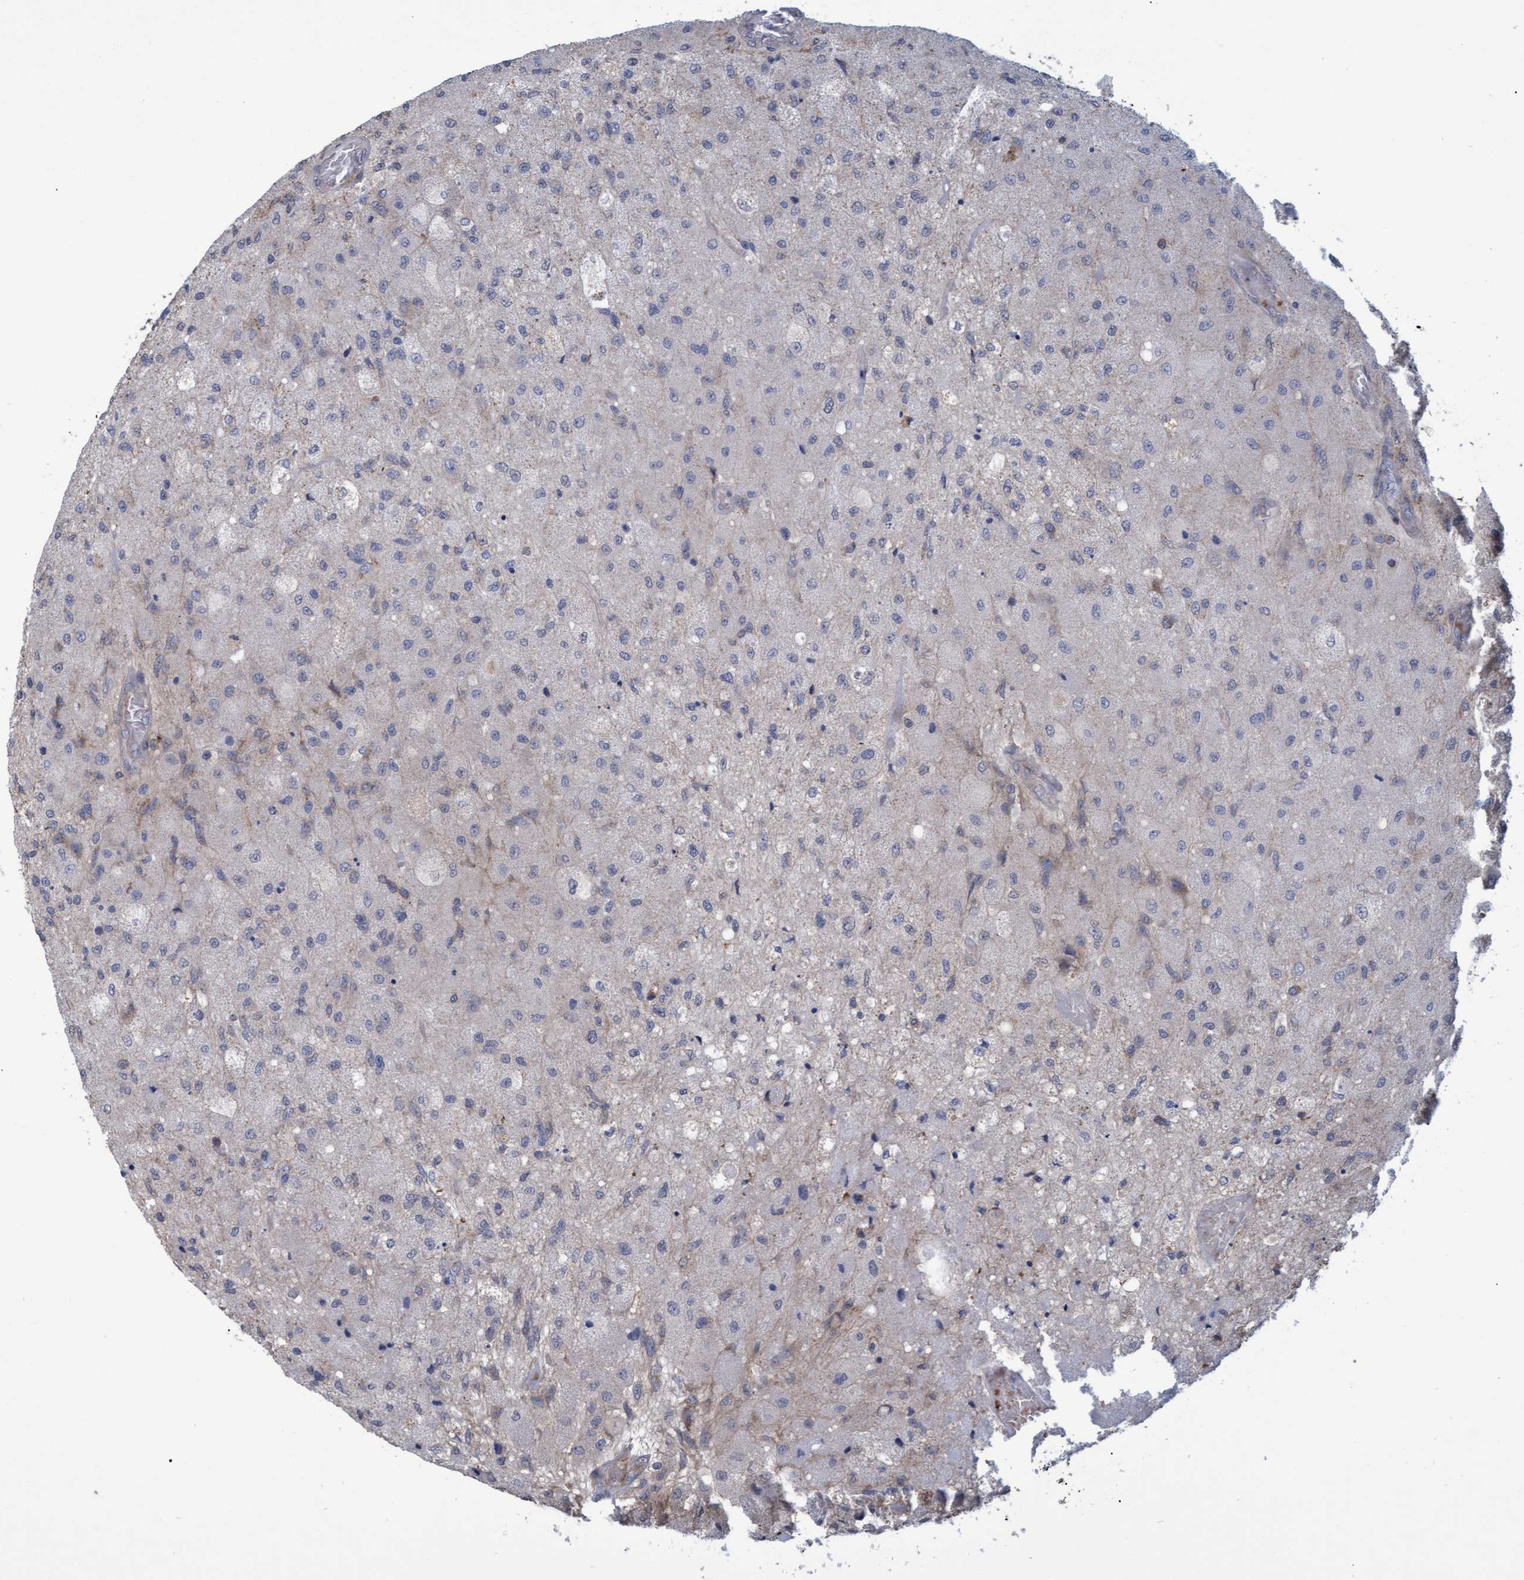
{"staining": {"intensity": "negative", "quantity": "none", "location": "none"}, "tissue": "glioma", "cell_type": "Tumor cells", "image_type": "cancer", "snomed": [{"axis": "morphology", "description": "Normal tissue, NOS"}, {"axis": "morphology", "description": "Glioma, malignant, High grade"}, {"axis": "topography", "description": "Cerebral cortex"}], "caption": "Protein analysis of malignant glioma (high-grade) reveals no significant staining in tumor cells.", "gene": "NAA15", "patient": {"sex": "male", "age": 77}}